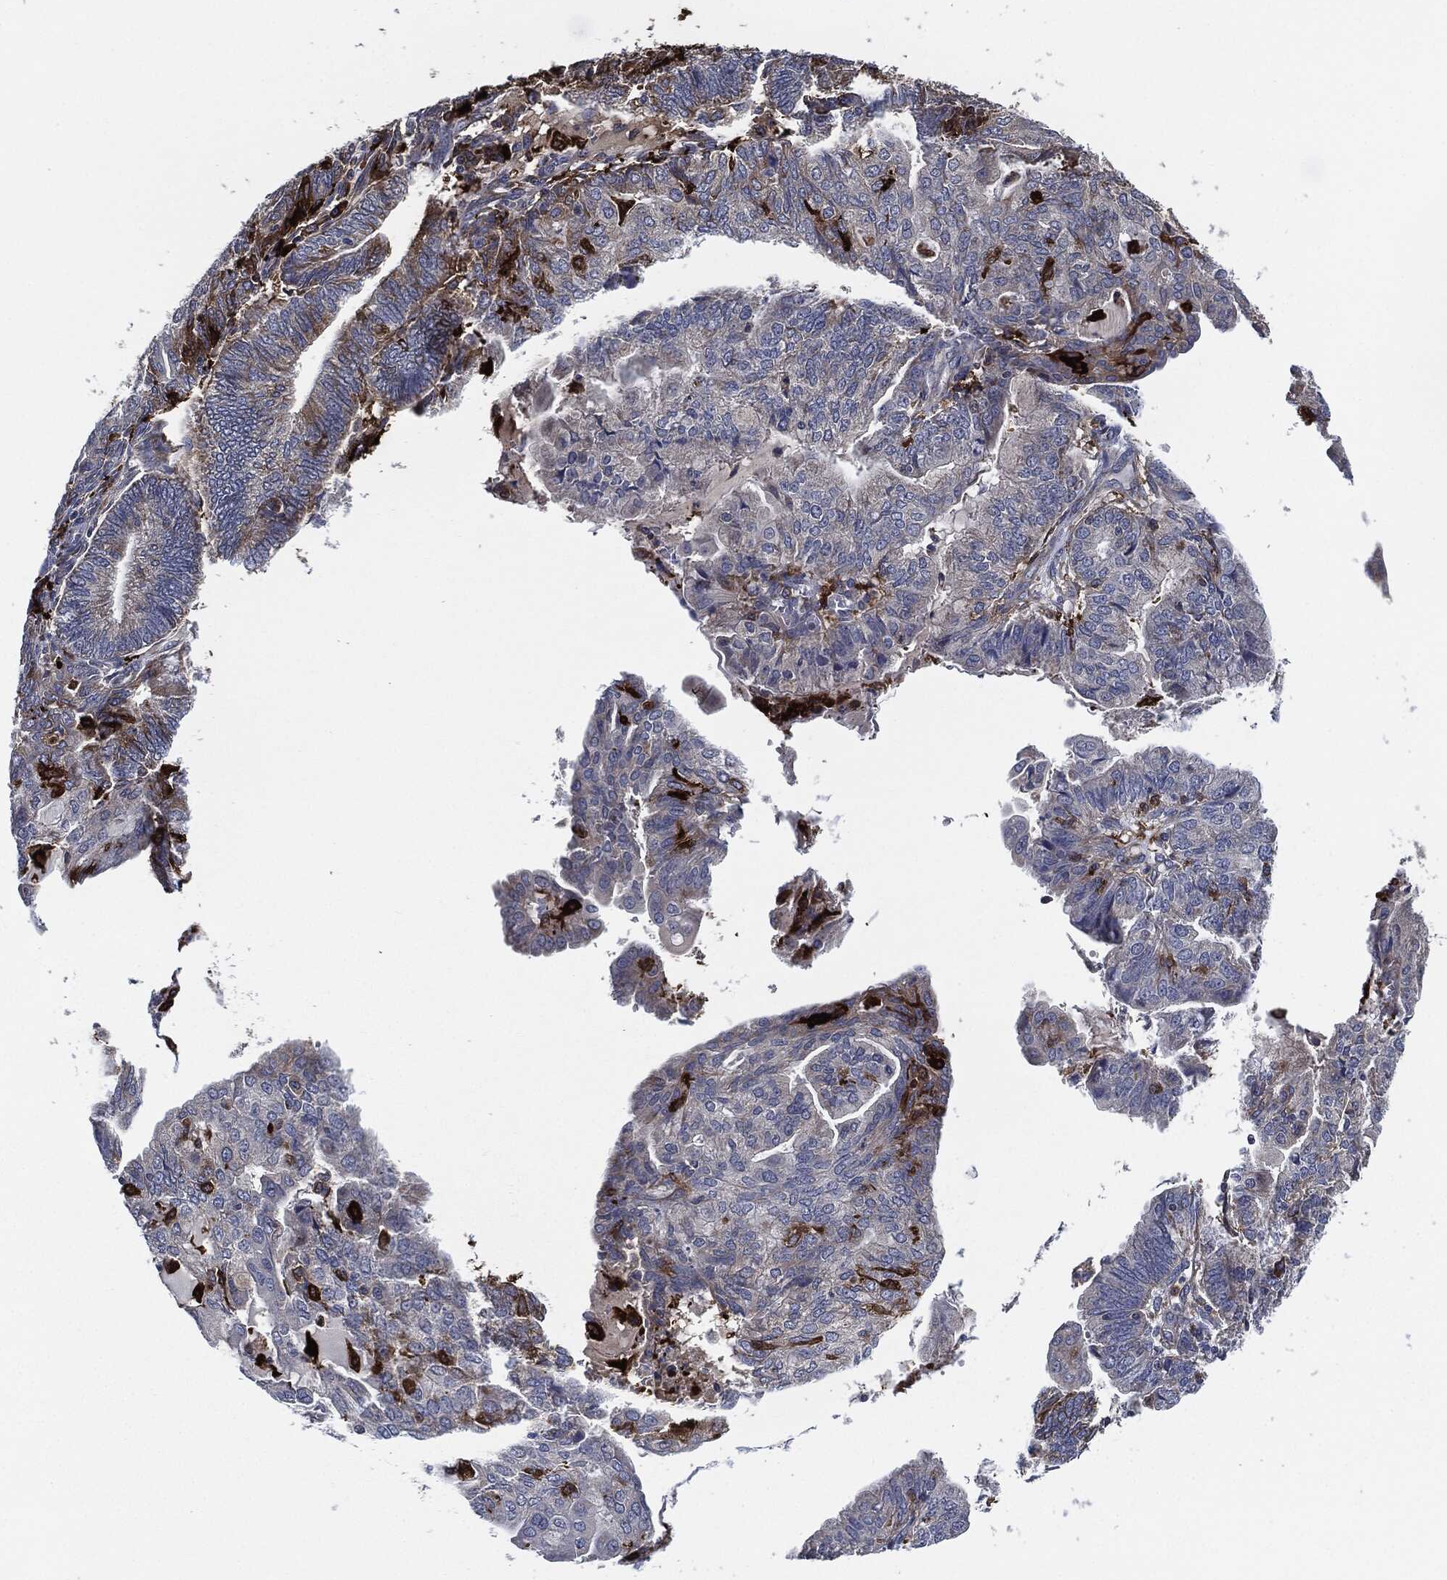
{"staining": {"intensity": "moderate", "quantity": "<25%", "location": "cytoplasmic/membranous"}, "tissue": "endometrial cancer", "cell_type": "Tumor cells", "image_type": "cancer", "snomed": [{"axis": "morphology", "description": "Adenocarcinoma, NOS"}, {"axis": "topography", "description": "Endometrium"}], "caption": "Tumor cells demonstrate low levels of moderate cytoplasmic/membranous staining in approximately <25% of cells in human endometrial cancer (adenocarcinoma).", "gene": "TMEM11", "patient": {"sex": "female", "age": 82}}